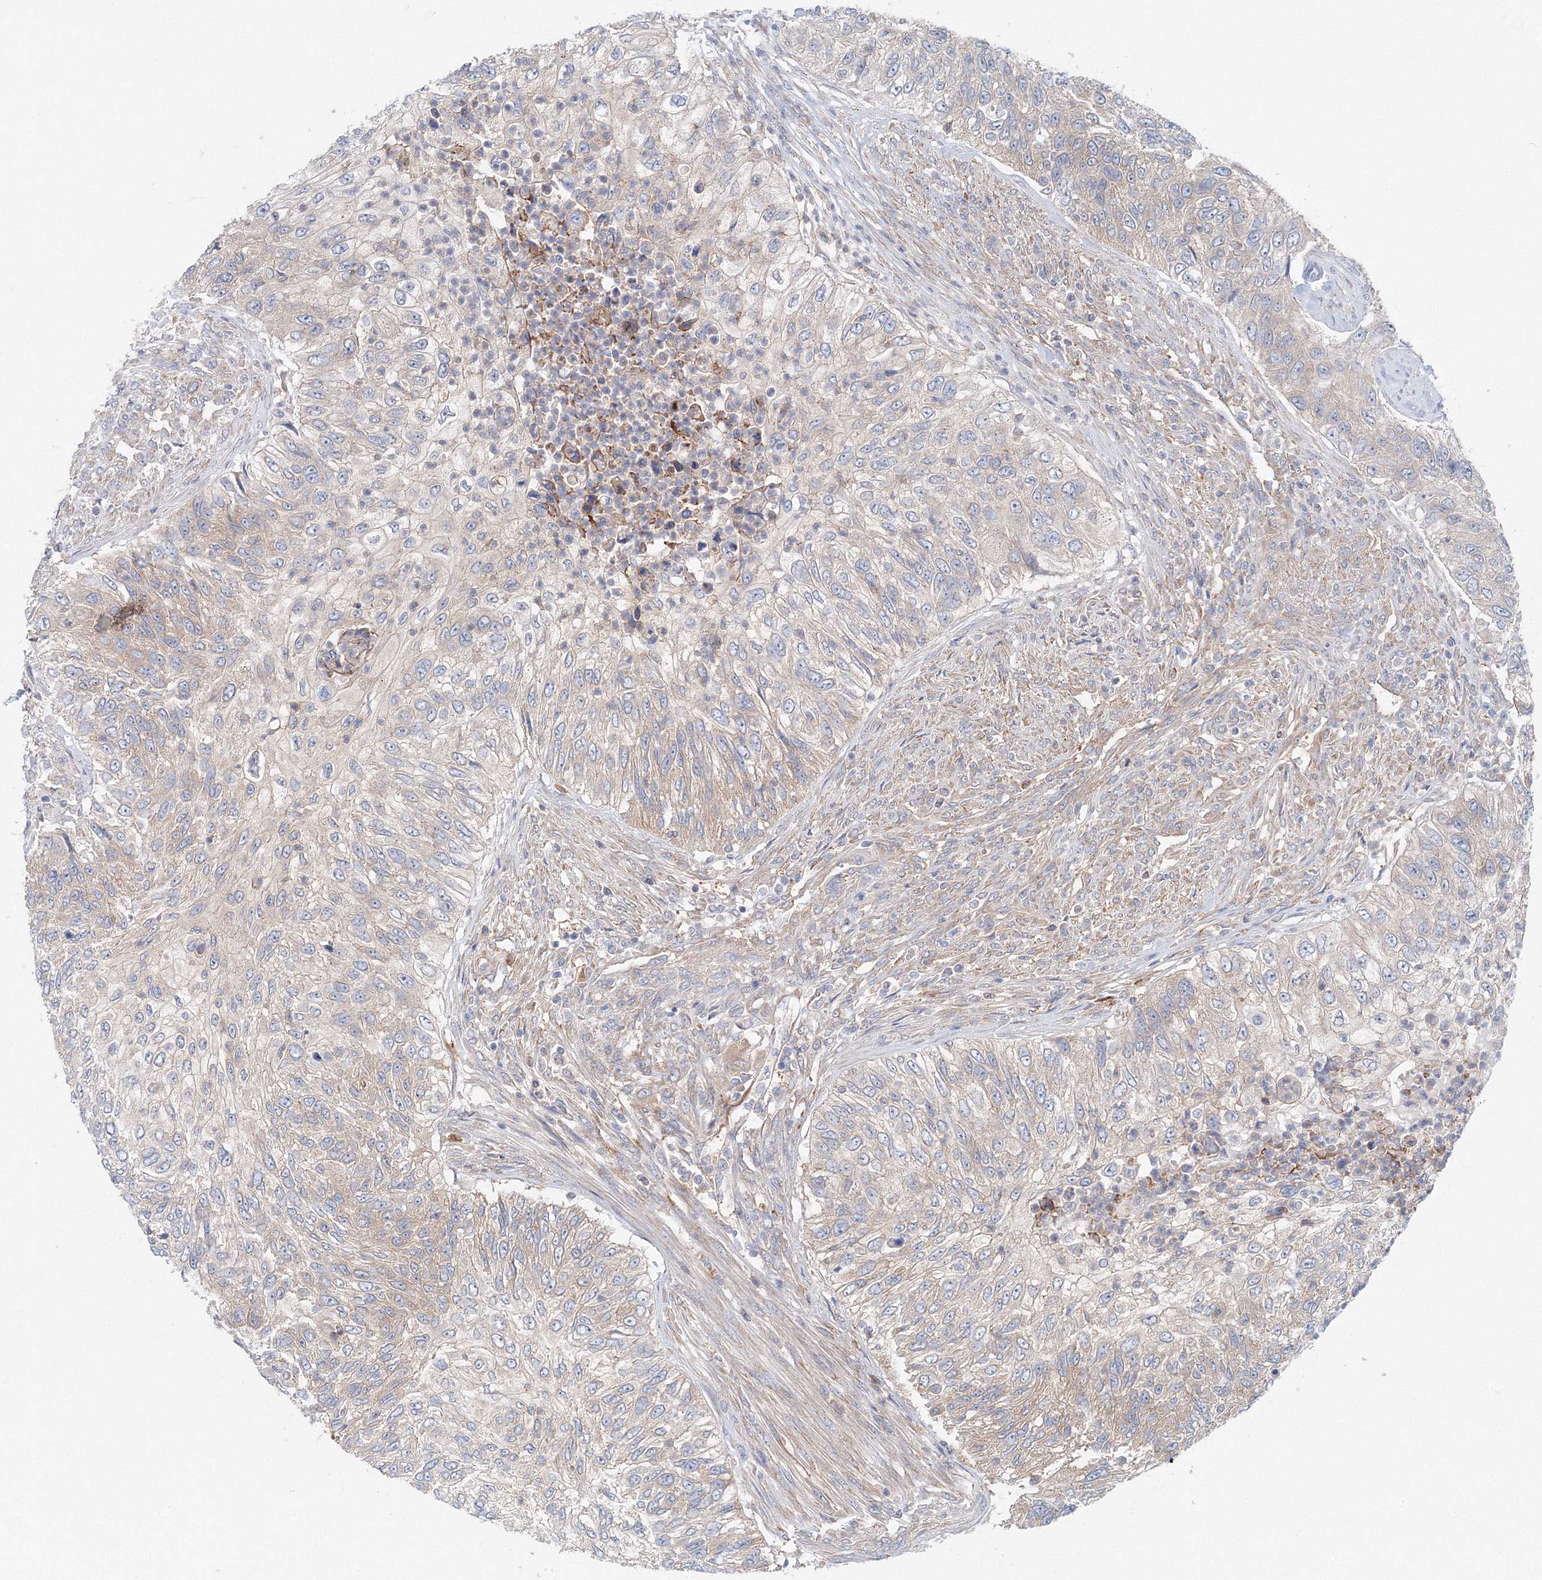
{"staining": {"intensity": "negative", "quantity": "none", "location": "none"}, "tissue": "urothelial cancer", "cell_type": "Tumor cells", "image_type": "cancer", "snomed": [{"axis": "morphology", "description": "Urothelial carcinoma, High grade"}, {"axis": "topography", "description": "Urinary bladder"}], "caption": "This is an immunohistochemistry micrograph of human urothelial cancer. There is no staining in tumor cells.", "gene": "TPRKB", "patient": {"sex": "female", "age": 60}}